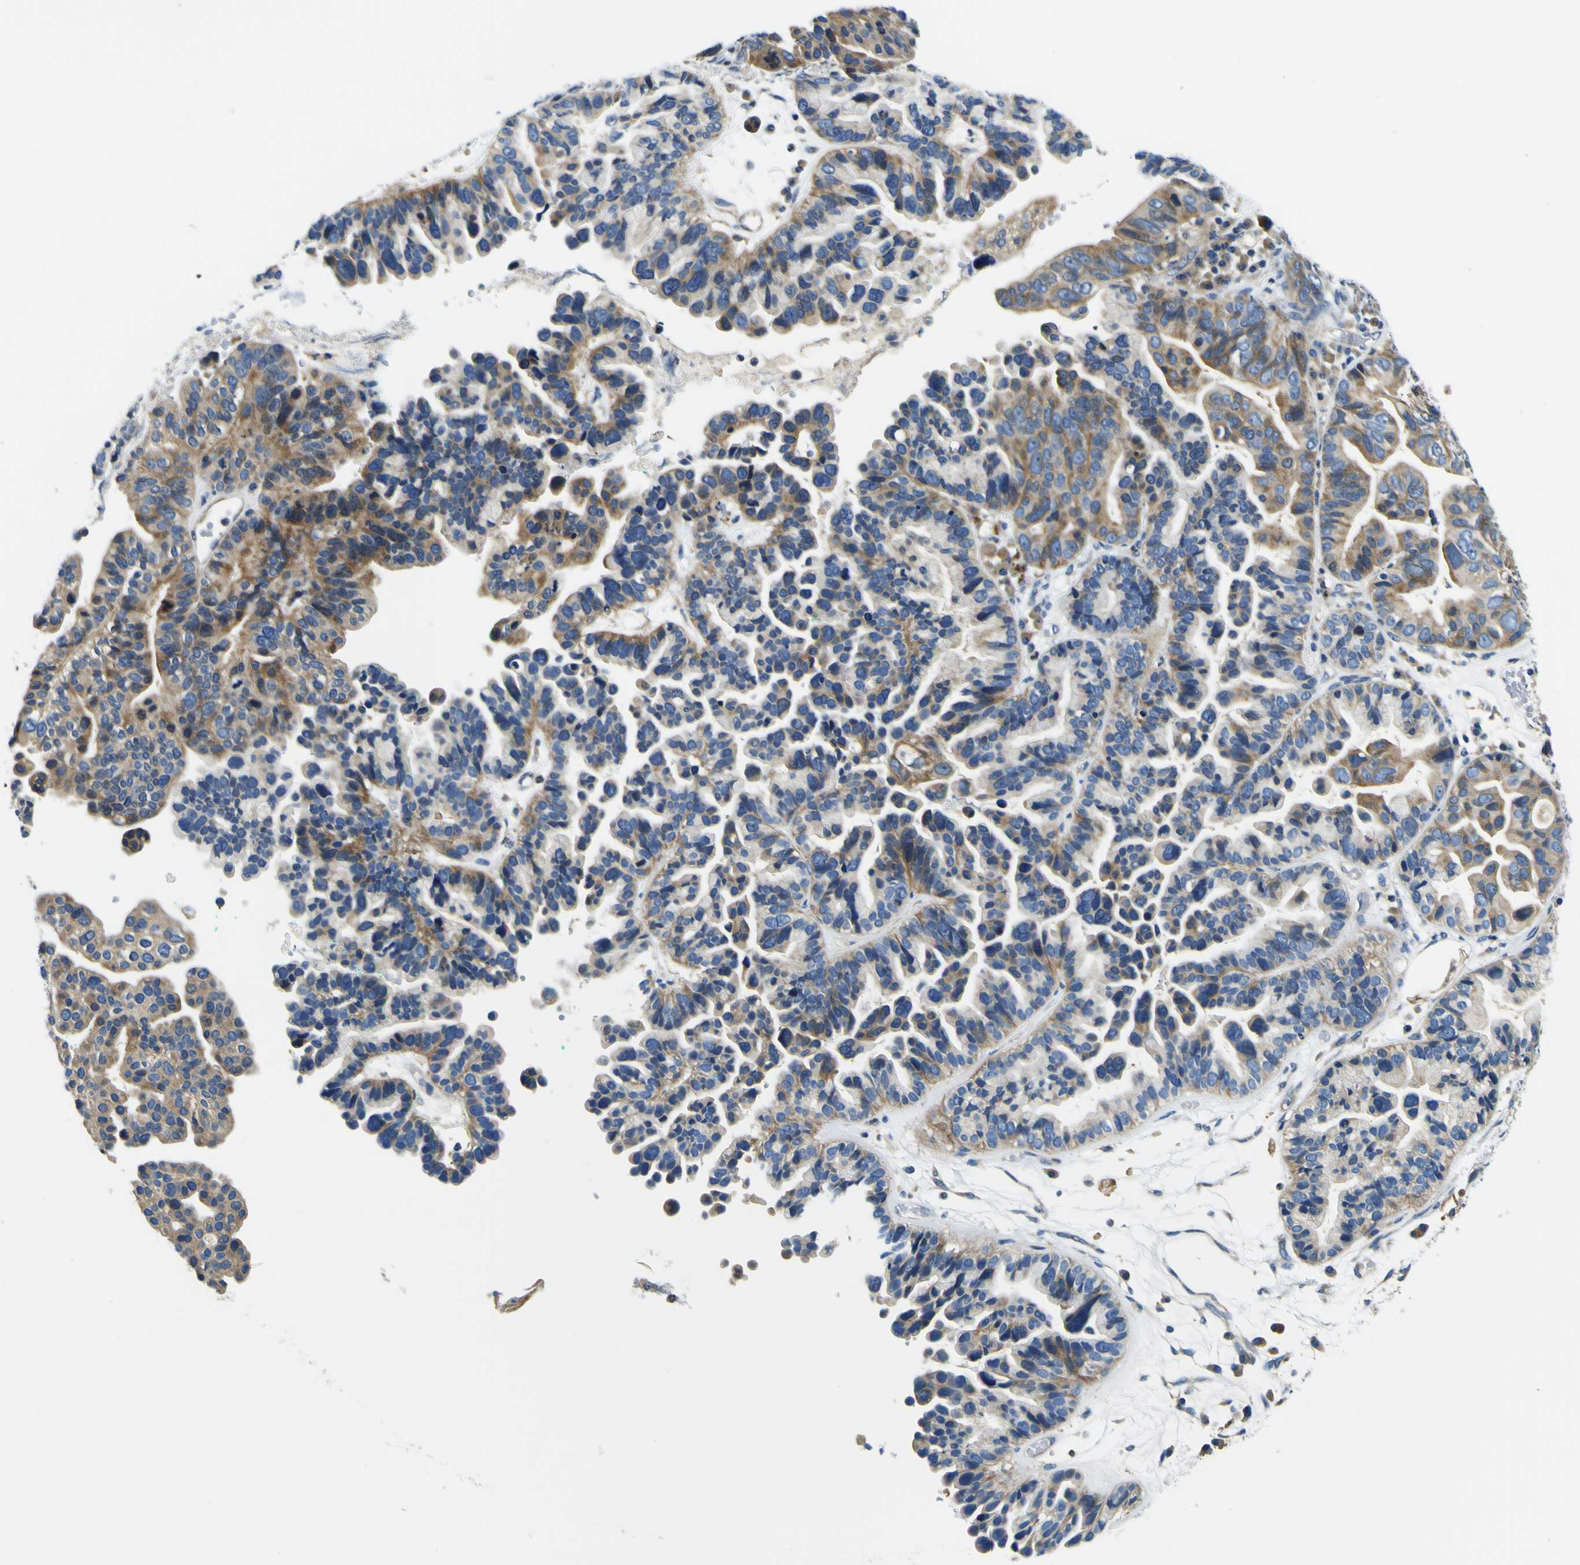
{"staining": {"intensity": "moderate", "quantity": ">75%", "location": "cytoplasmic/membranous"}, "tissue": "ovarian cancer", "cell_type": "Tumor cells", "image_type": "cancer", "snomed": [{"axis": "morphology", "description": "Cystadenocarcinoma, serous, NOS"}, {"axis": "topography", "description": "Ovary"}], "caption": "This micrograph demonstrates immunohistochemistry staining of ovarian cancer, with medium moderate cytoplasmic/membranous staining in about >75% of tumor cells.", "gene": "CLSTN1", "patient": {"sex": "female", "age": 56}}